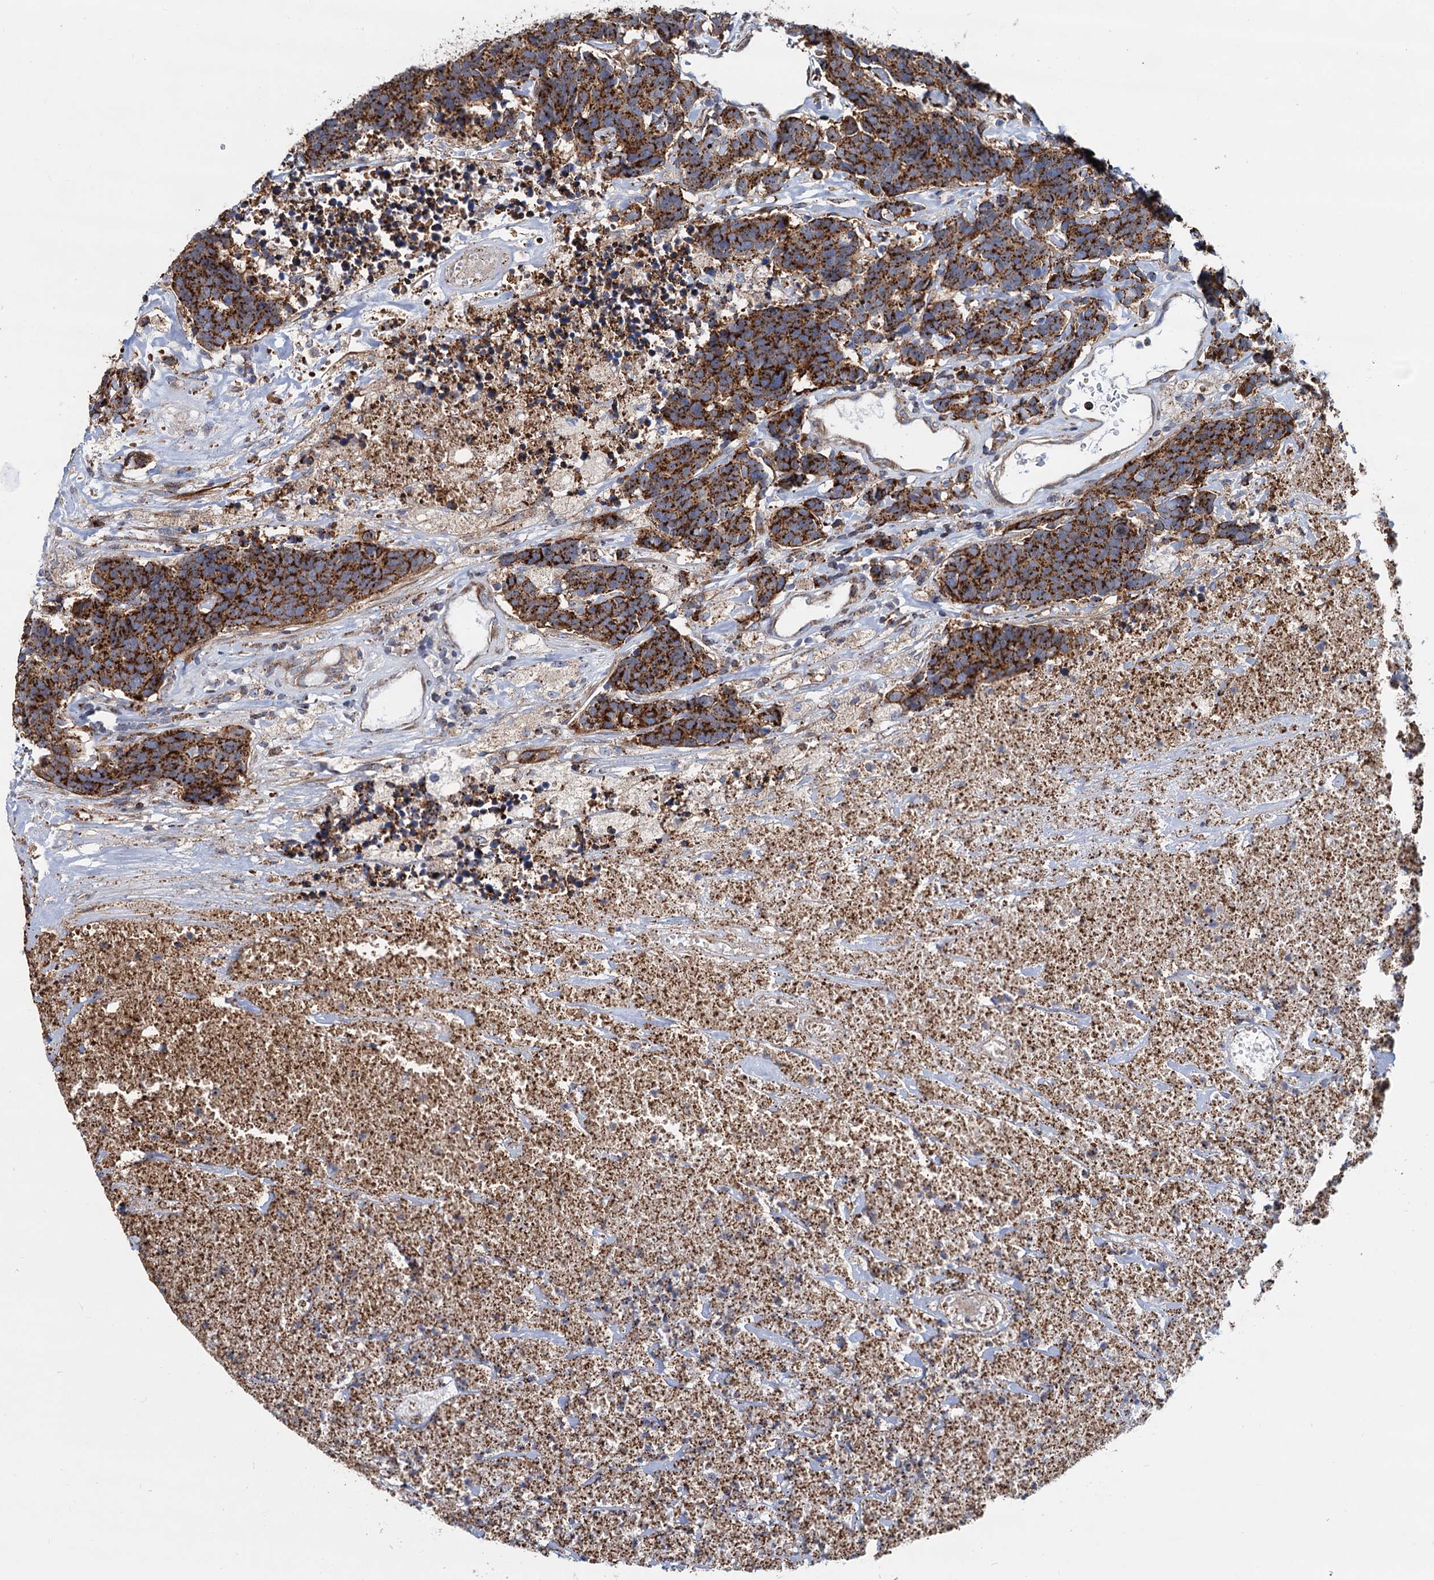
{"staining": {"intensity": "strong", "quantity": ">75%", "location": "cytoplasmic/membranous"}, "tissue": "carcinoid", "cell_type": "Tumor cells", "image_type": "cancer", "snomed": [{"axis": "morphology", "description": "Carcinoma, NOS"}, {"axis": "morphology", "description": "Carcinoid, malignant, NOS"}, {"axis": "topography", "description": "Urinary bladder"}], "caption": "Carcinoid stained with immunohistochemistry (IHC) shows strong cytoplasmic/membranous staining in about >75% of tumor cells.", "gene": "PSEN1", "patient": {"sex": "male", "age": 57}}